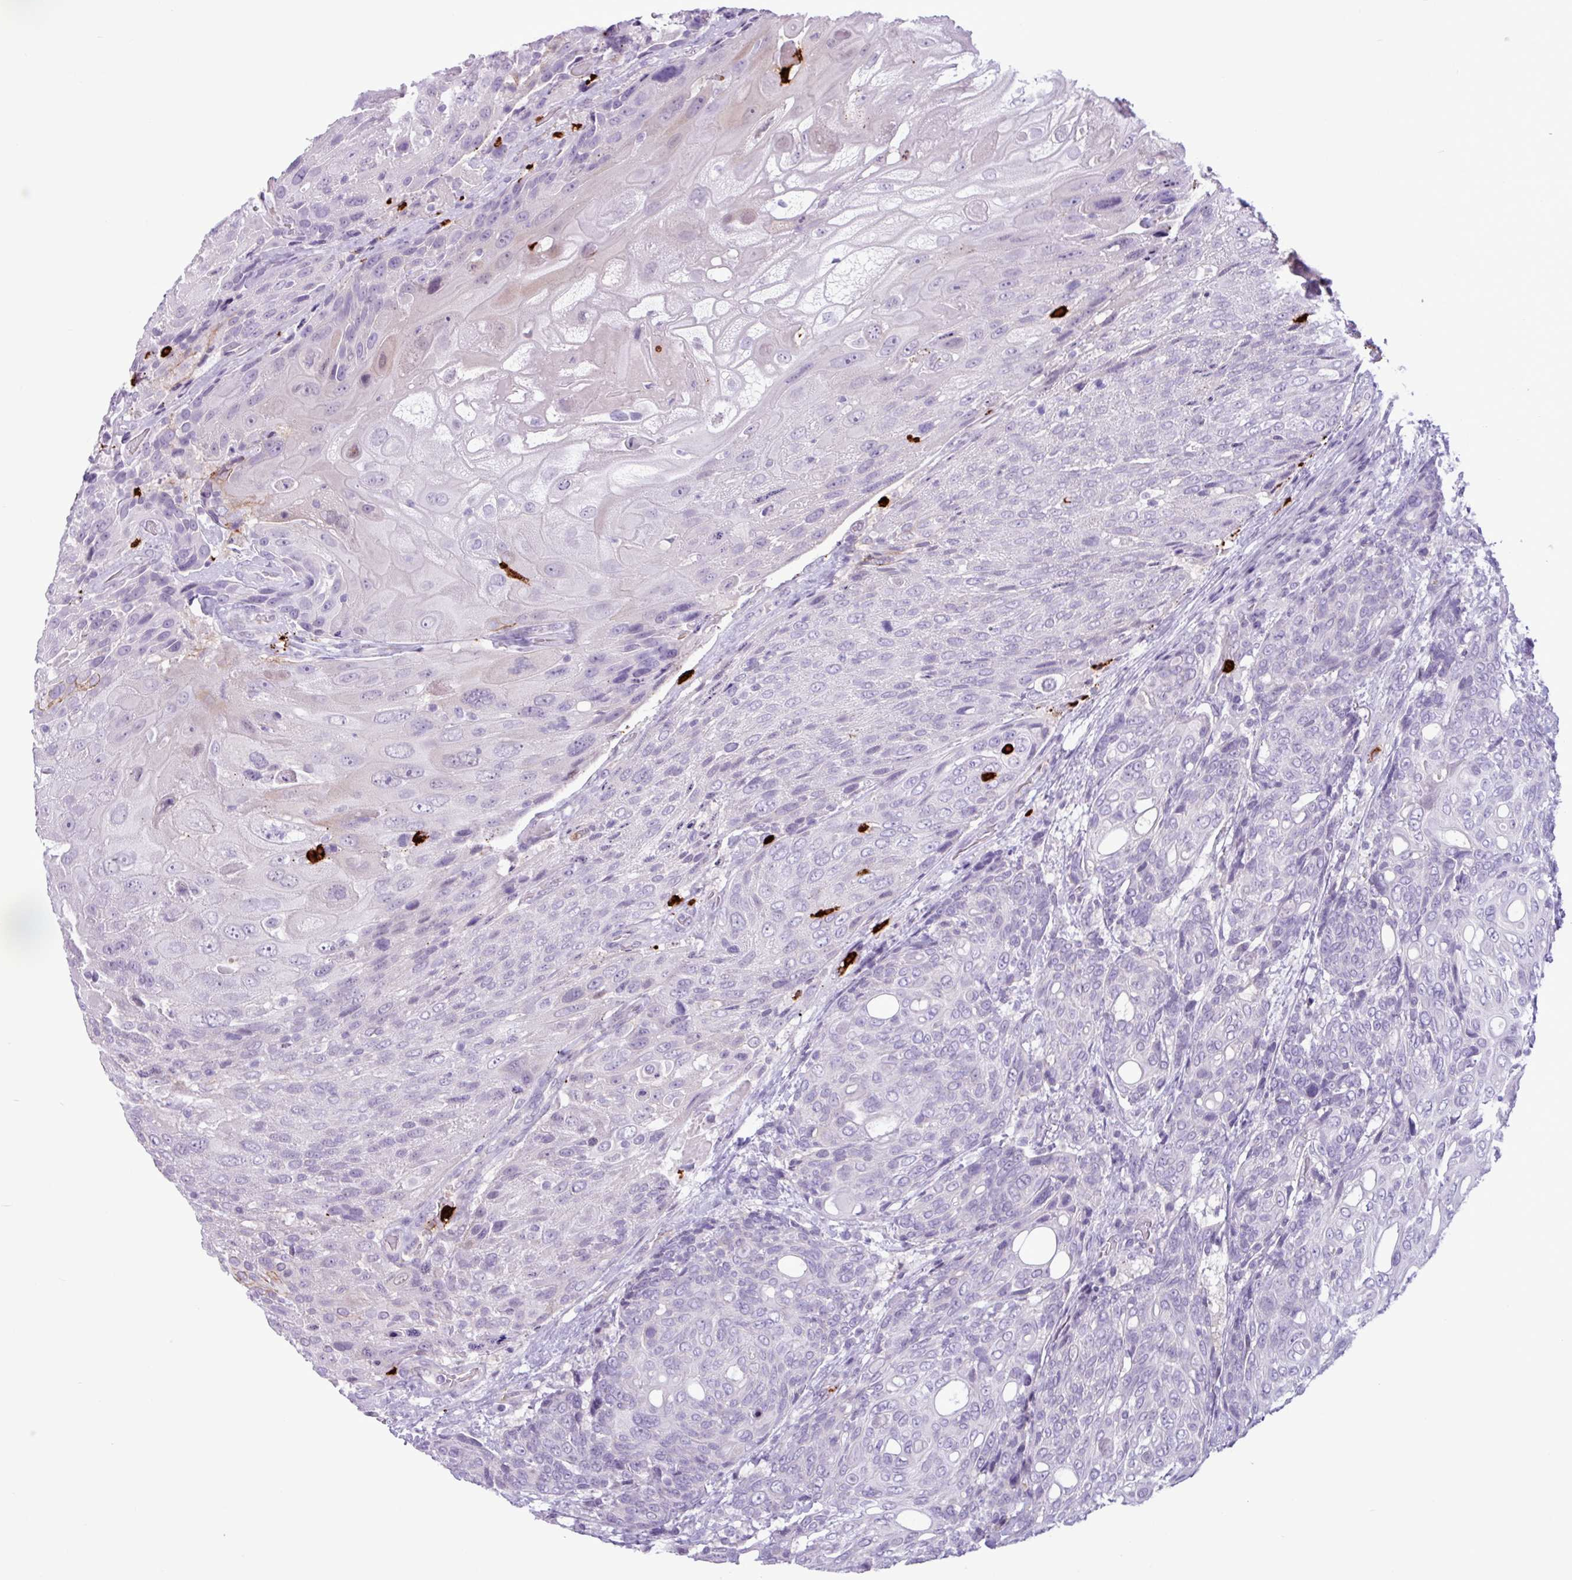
{"staining": {"intensity": "strong", "quantity": "<25%", "location": "cytoplasmic/membranous"}, "tissue": "urothelial cancer", "cell_type": "Tumor cells", "image_type": "cancer", "snomed": [{"axis": "morphology", "description": "Urothelial carcinoma, High grade"}, {"axis": "topography", "description": "Urinary bladder"}], "caption": "Strong cytoplasmic/membranous protein positivity is present in about <25% of tumor cells in urothelial cancer.", "gene": "TMEM178A", "patient": {"sex": "female", "age": 70}}